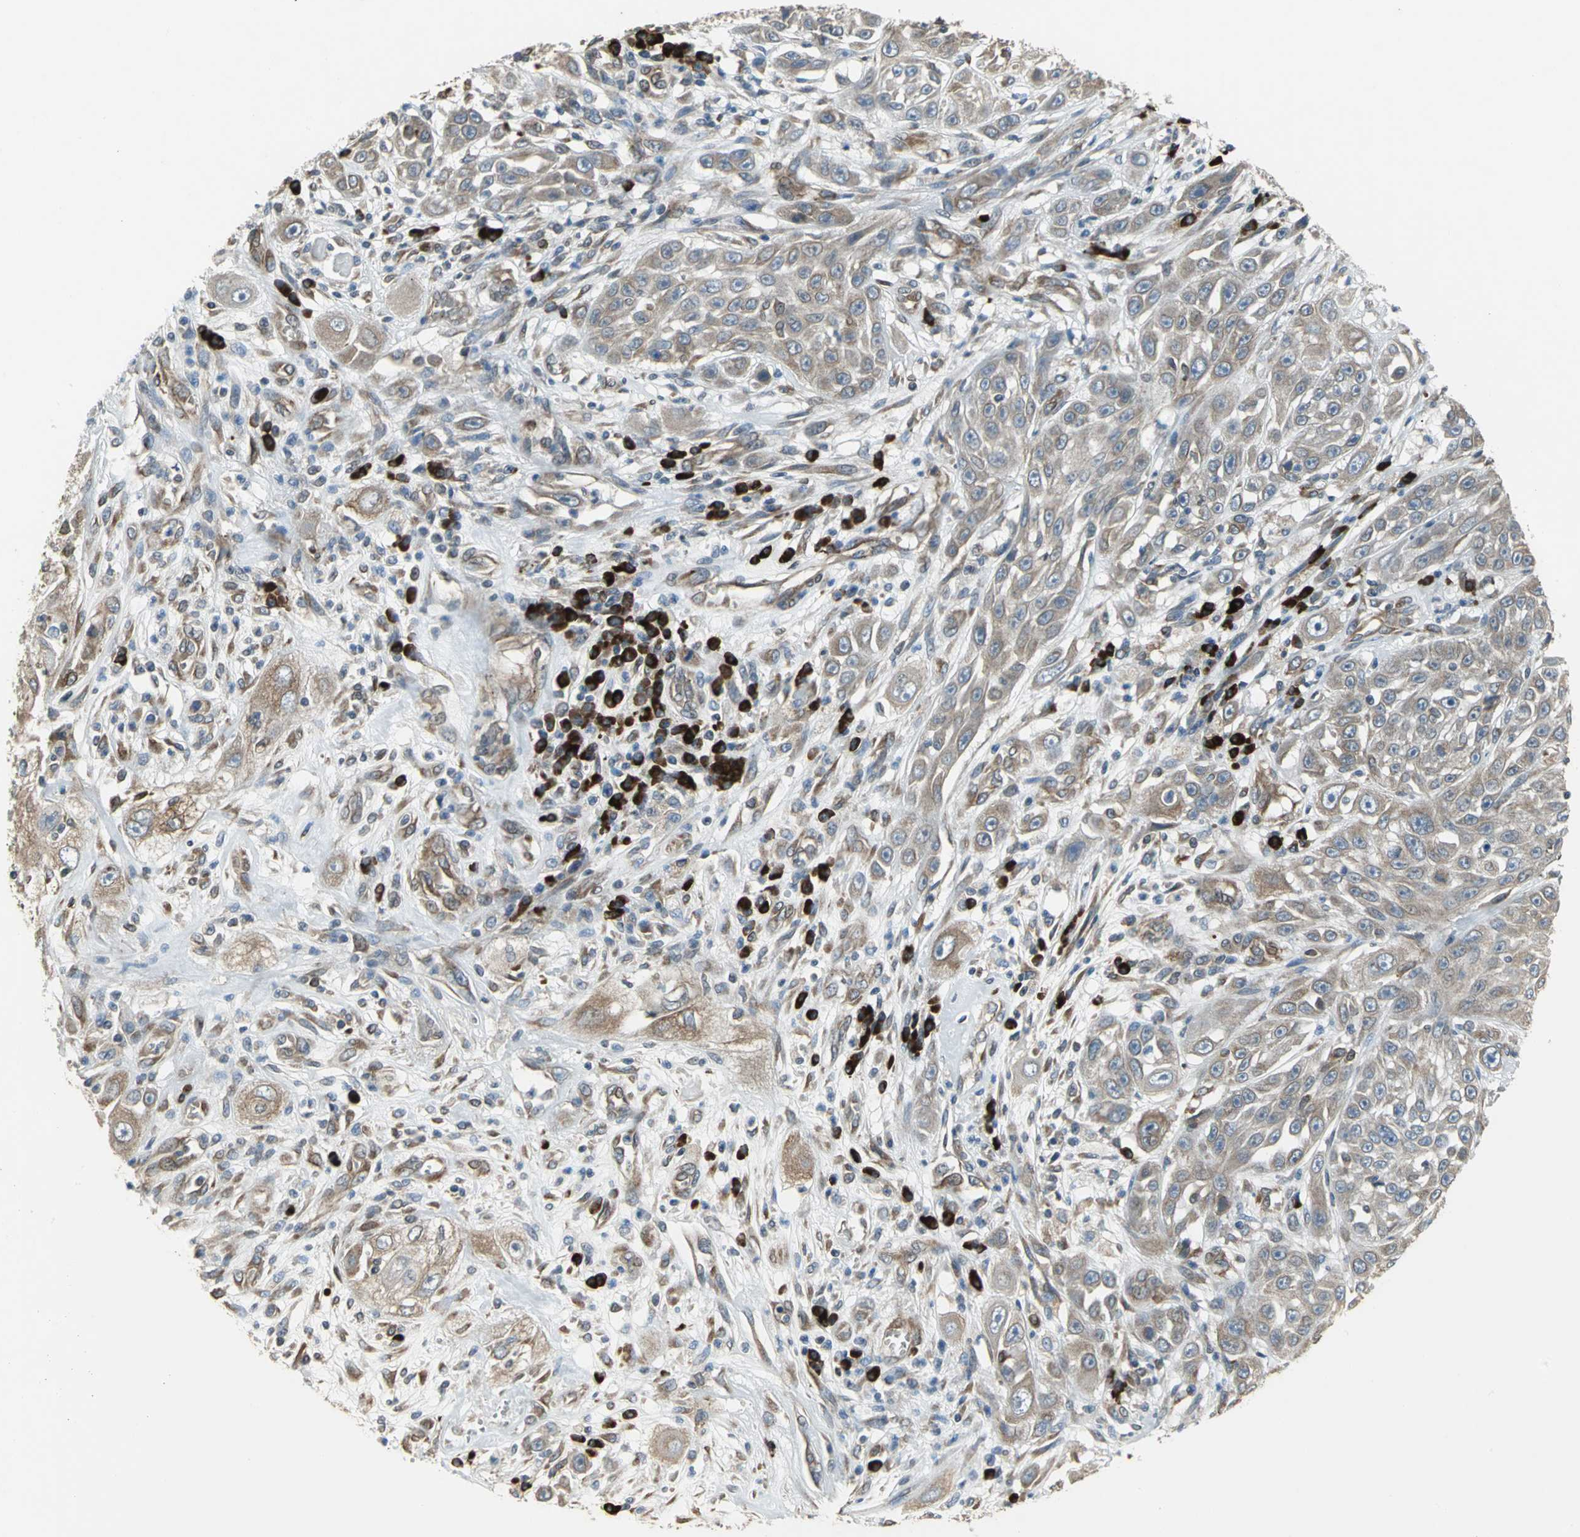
{"staining": {"intensity": "weak", "quantity": "25%-75%", "location": "cytoplasmic/membranous"}, "tissue": "skin cancer", "cell_type": "Tumor cells", "image_type": "cancer", "snomed": [{"axis": "morphology", "description": "Squamous cell carcinoma, NOS"}, {"axis": "topography", "description": "Skin"}], "caption": "A brown stain labels weak cytoplasmic/membranous staining of a protein in human skin cancer (squamous cell carcinoma) tumor cells.", "gene": "SYVN1", "patient": {"sex": "male", "age": 75}}